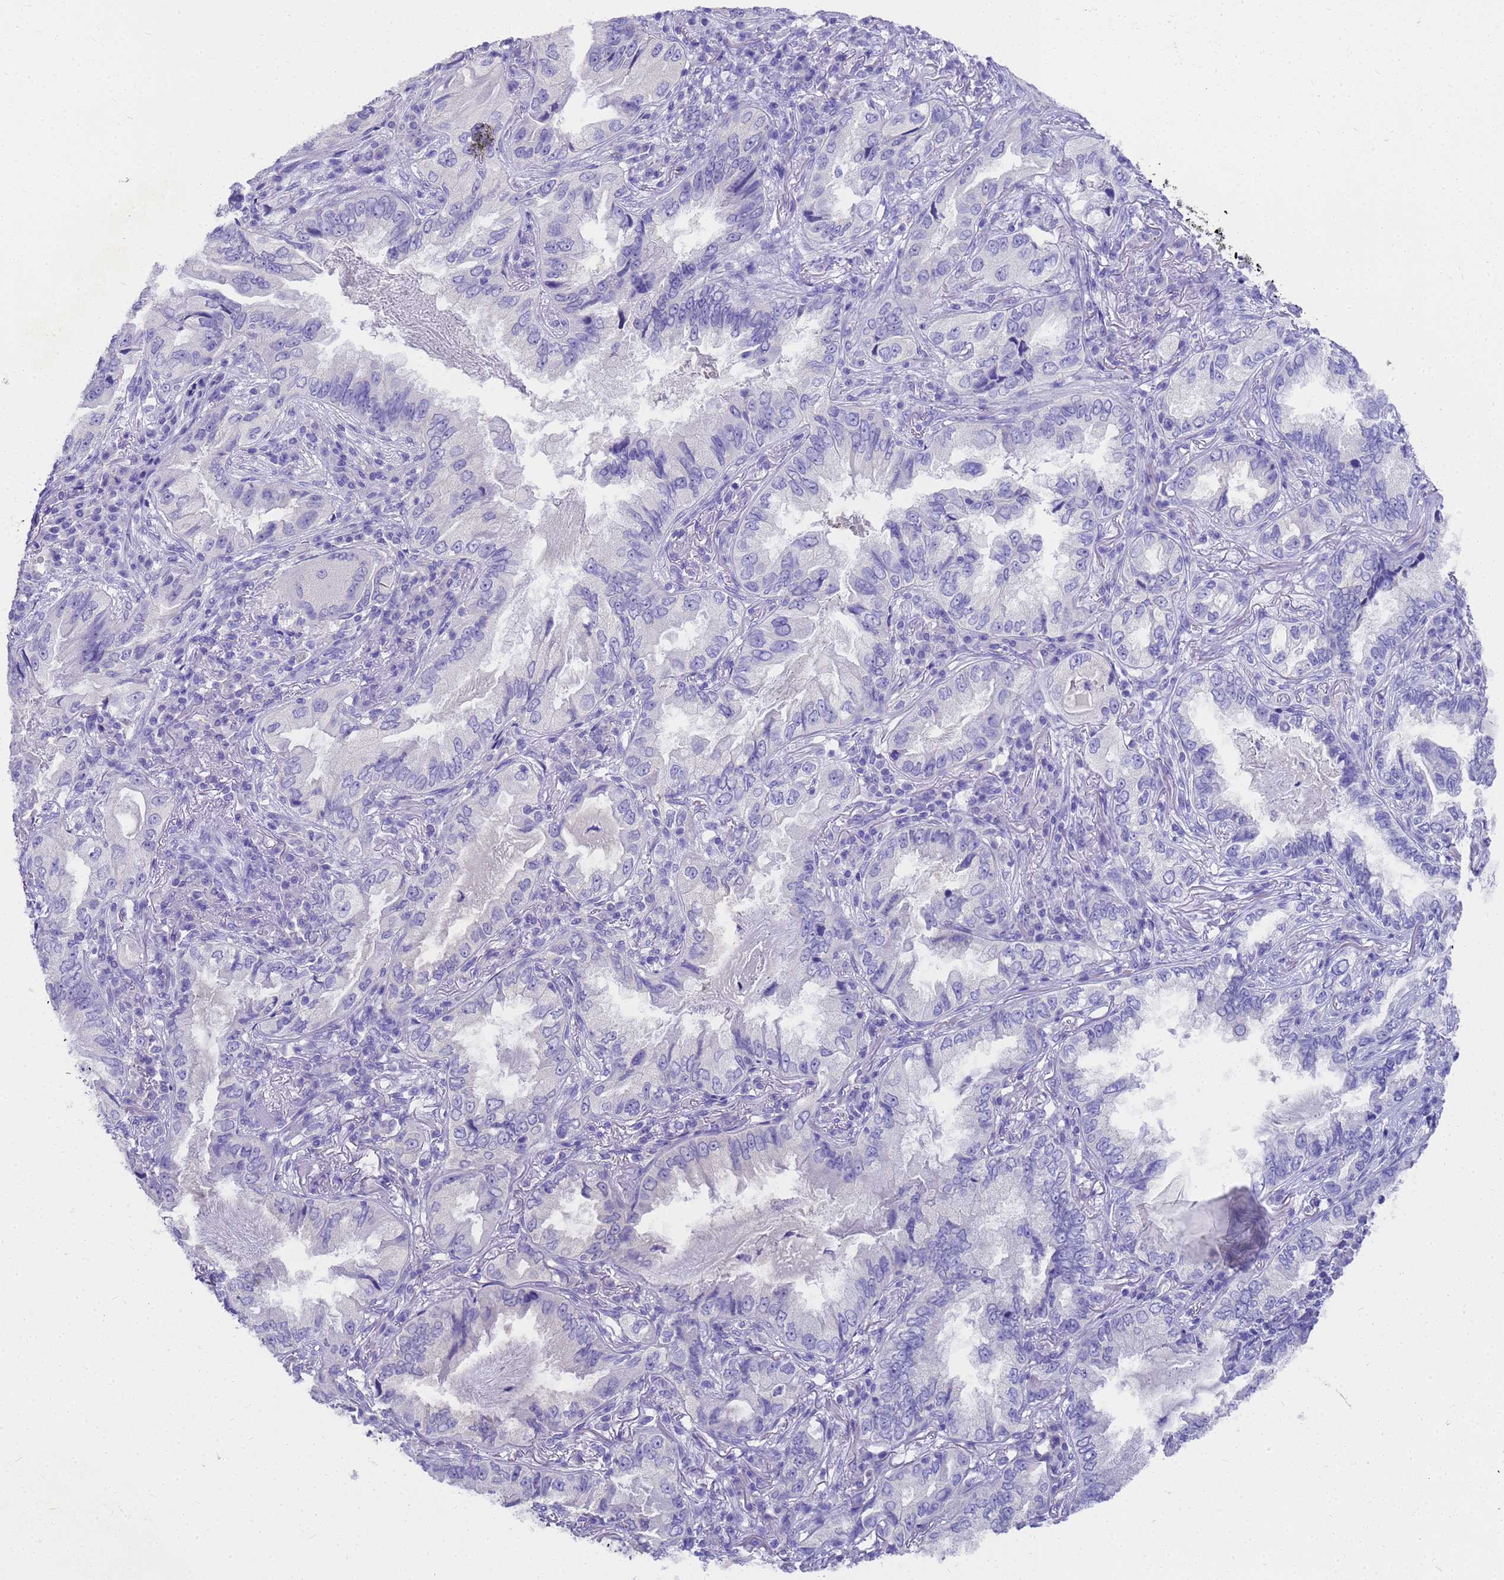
{"staining": {"intensity": "negative", "quantity": "none", "location": "none"}, "tissue": "lung cancer", "cell_type": "Tumor cells", "image_type": "cancer", "snomed": [{"axis": "morphology", "description": "Adenocarcinoma, NOS"}, {"axis": "topography", "description": "Lung"}], "caption": "High power microscopy histopathology image of an IHC image of lung cancer (adenocarcinoma), revealing no significant staining in tumor cells.", "gene": "MS4A13", "patient": {"sex": "female", "age": 69}}